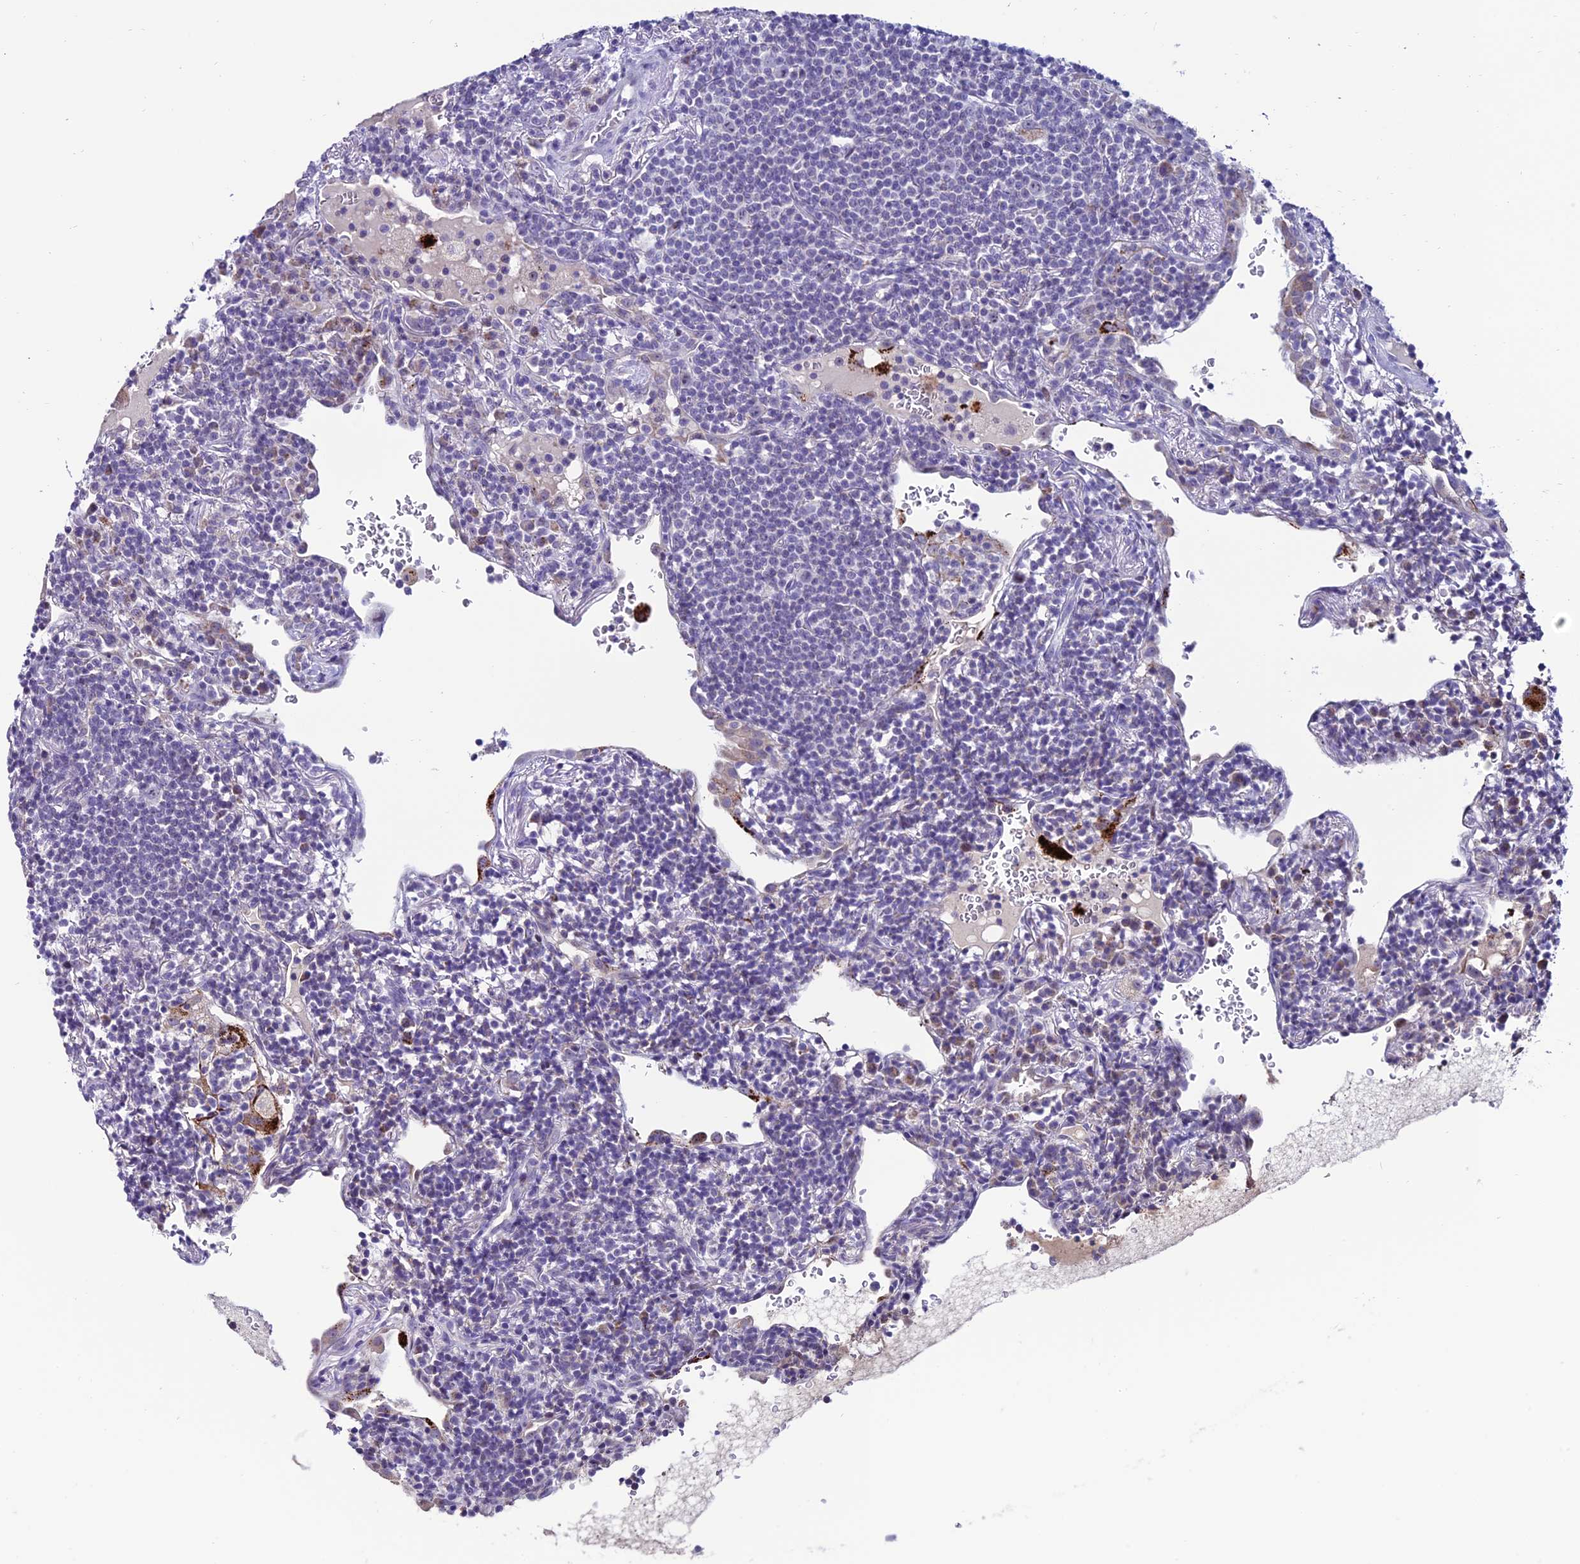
{"staining": {"intensity": "negative", "quantity": "none", "location": "none"}, "tissue": "lymphoma", "cell_type": "Tumor cells", "image_type": "cancer", "snomed": [{"axis": "morphology", "description": "Malignant lymphoma, non-Hodgkin's type, Low grade"}, {"axis": "topography", "description": "Lung"}], "caption": "The micrograph shows no staining of tumor cells in lymphoma.", "gene": "SLC10A1", "patient": {"sex": "female", "age": 71}}